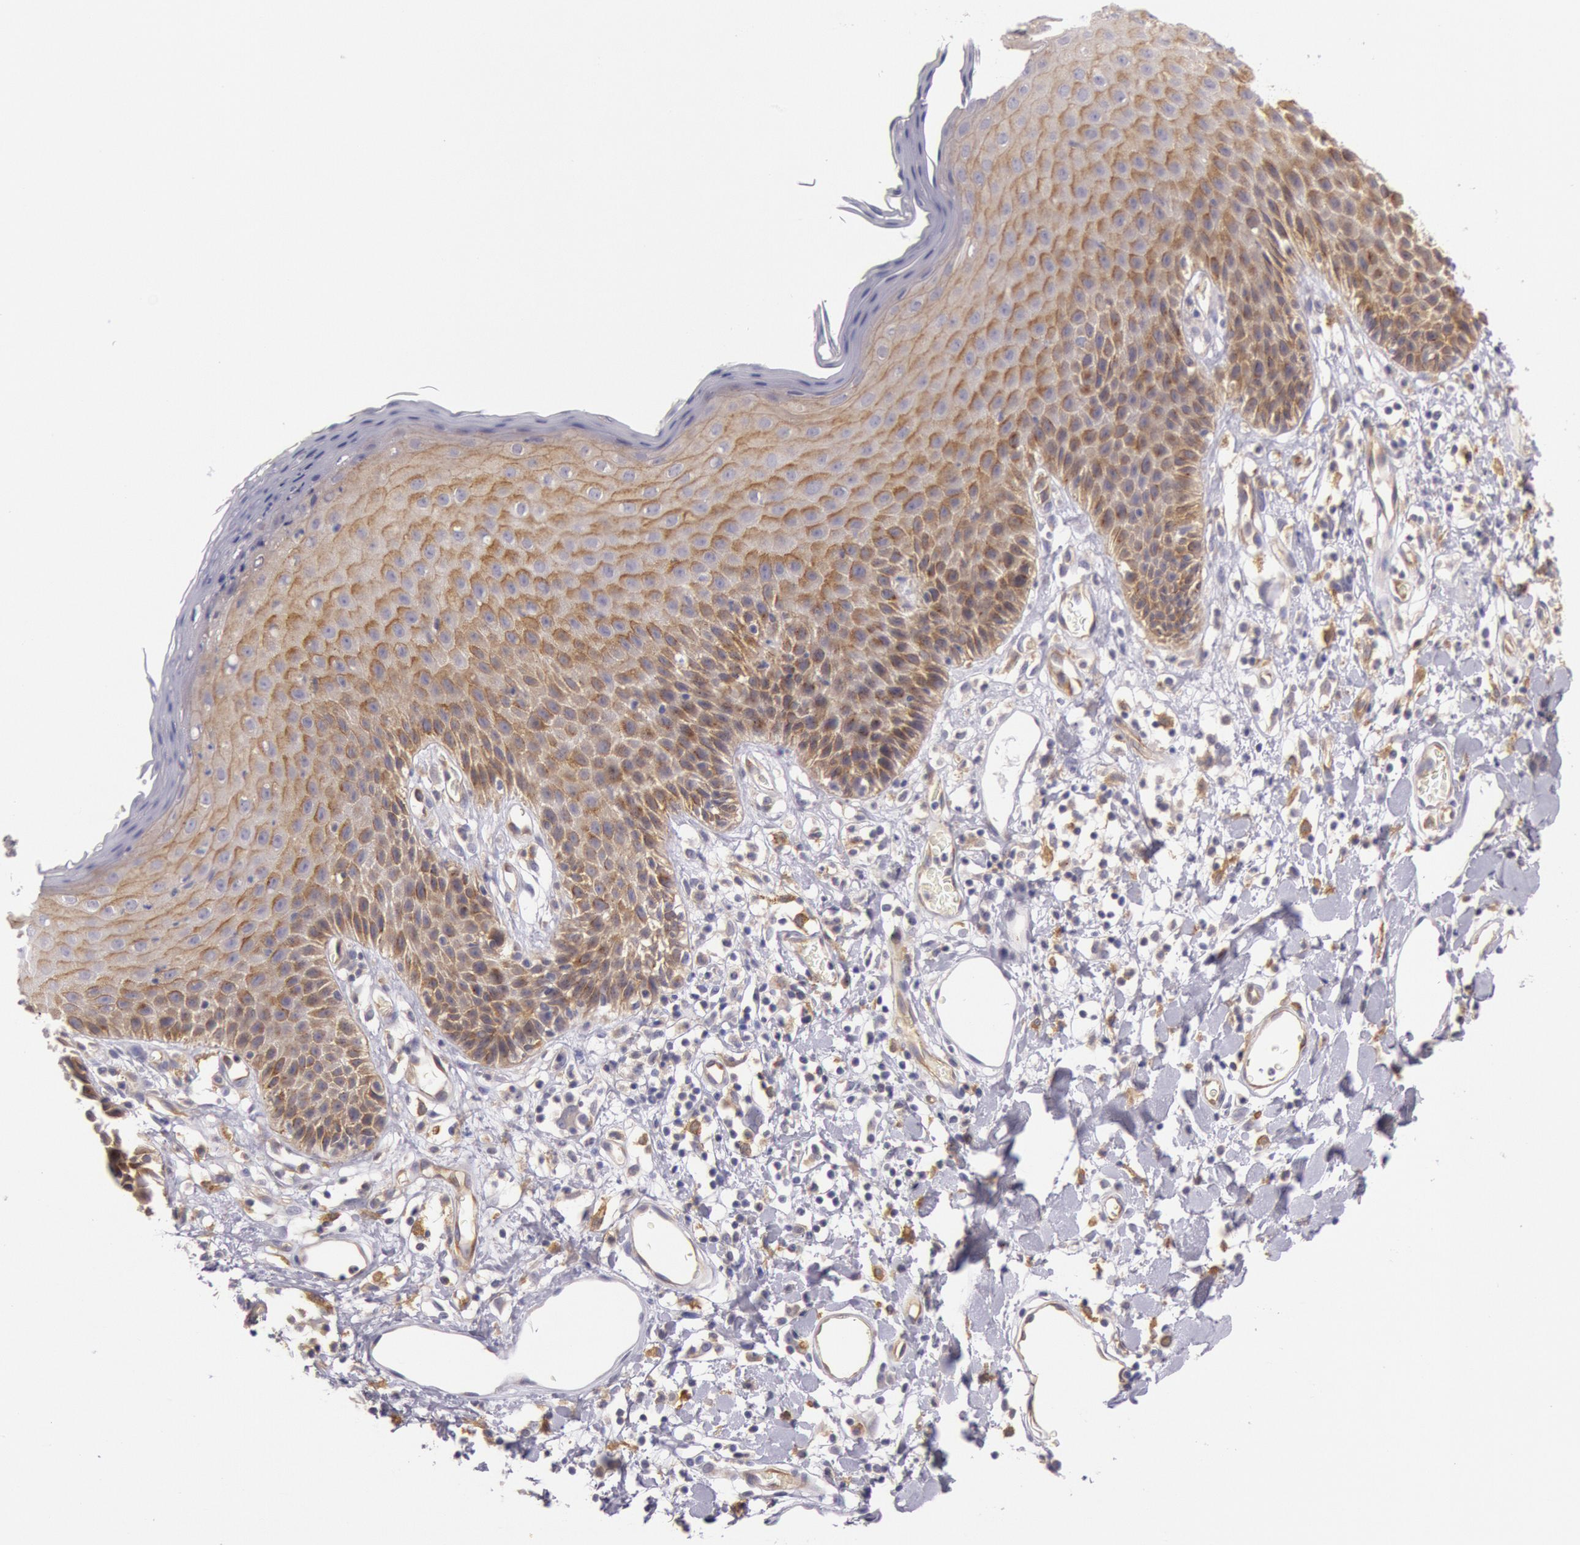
{"staining": {"intensity": "moderate", "quantity": ">75%", "location": "cytoplasmic/membranous"}, "tissue": "skin", "cell_type": "Epidermal cells", "image_type": "normal", "snomed": [{"axis": "morphology", "description": "Normal tissue, NOS"}, {"axis": "topography", "description": "Vulva"}, {"axis": "topography", "description": "Peripheral nerve tissue"}], "caption": "Brown immunohistochemical staining in unremarkable human skin shows moderate cytoplasmic/membranous expression in about >75% of epidermal cells. The protein of interest is shown in brown color, while the nuclei are stained blue.", "gene": "MYO5A", "patient": {"sex": "female", "age": 68}}